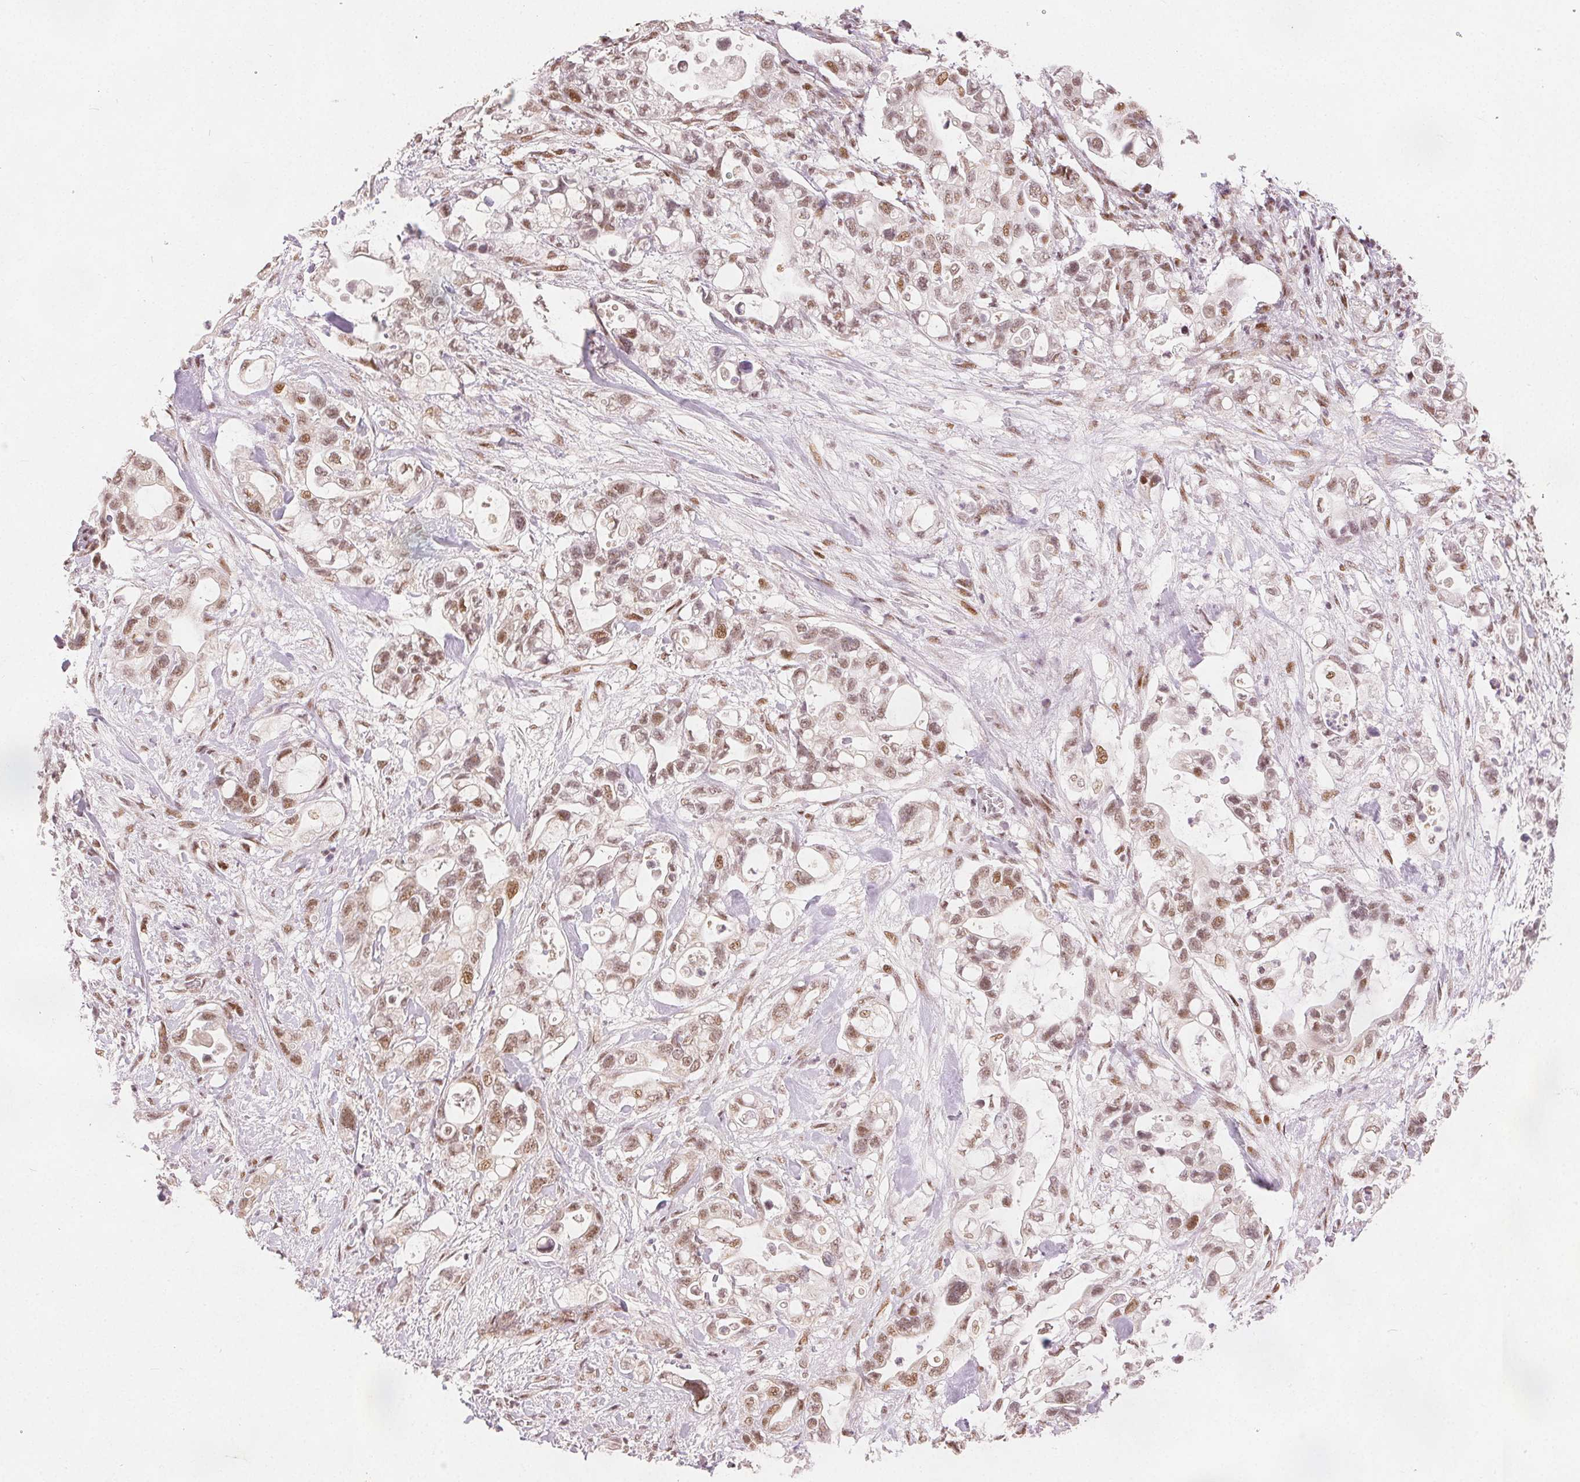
{"staining": {"intensity": "moderate", "quantity": ">75%", "location": "nuclear"}, "tissue": "pancreatic cancer", "cell_type": "Tumor cells", "image_type": "cancer", "snomed": [{"axis": "morphology", "description": "Adenocarcinoma, NOS"}, {"axis": "topography", "description": "Pancreas"}], "caption": "Immunohistochemical staining of human pancreatic cancer (adenocarcinoma) reveals moderate nuclear protein positivity in approximately >75% of tumor cells.", "gene": "ZNF703", "patient": {"sex": "female", "age": 72}}